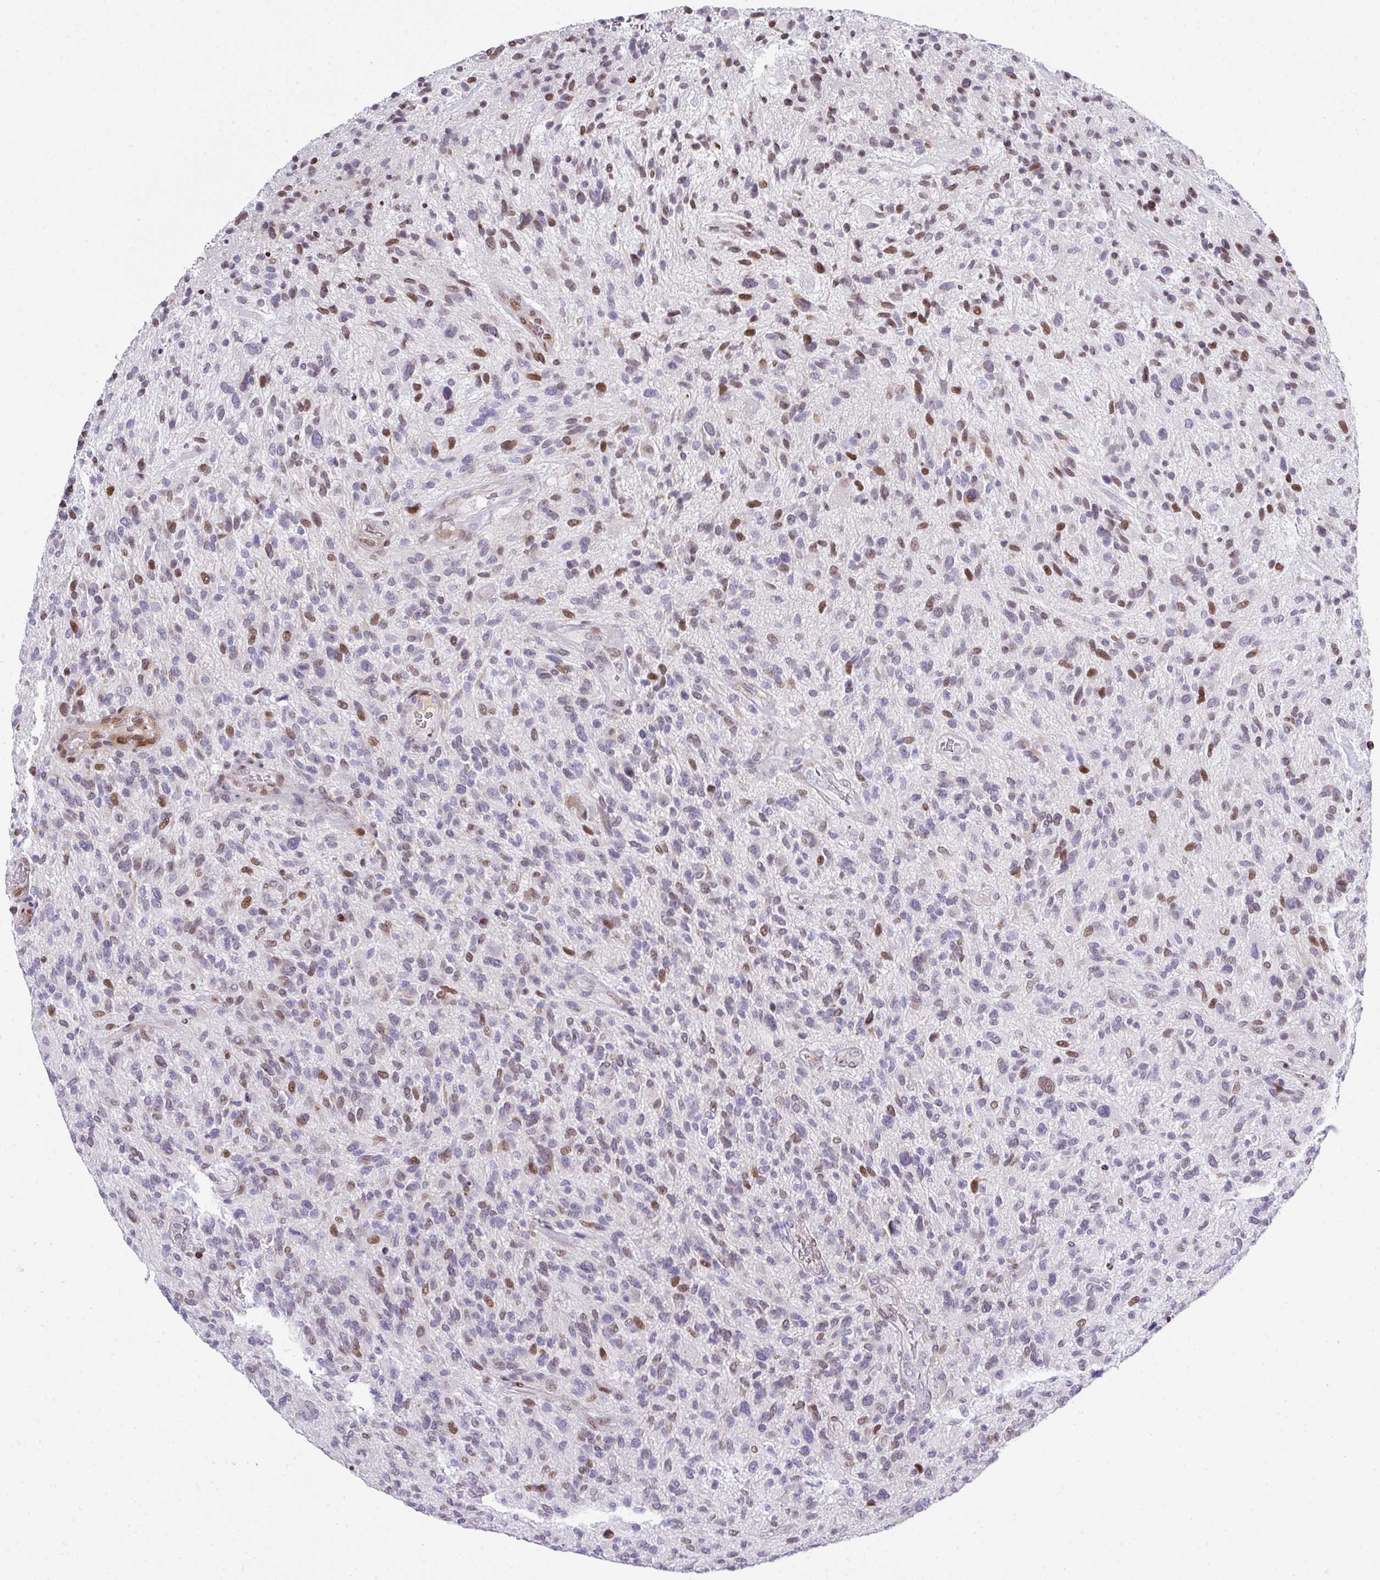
{"staining": {"intensity": "moderate", "quantity": "<25%", "location": "nuclear"}, "tissue": "glioma", "cell_type": "Tumor cells", "image_type": "cancer", "snomed": [{"axis": "morphology", "description": "Glioma, malignant, High grade"}, {"axis": "topography", "description": "Brain"}], "caption": "A high-resolution image shows immunohistochemistry staining of glioma, which demonstrates moderate nuclear positivity in approximately <25% of tumor cells. (IHC, brightfield microscopy, high magnification).", "gene": "PLK1", "patient": {"sex": "male", "age": 47}}